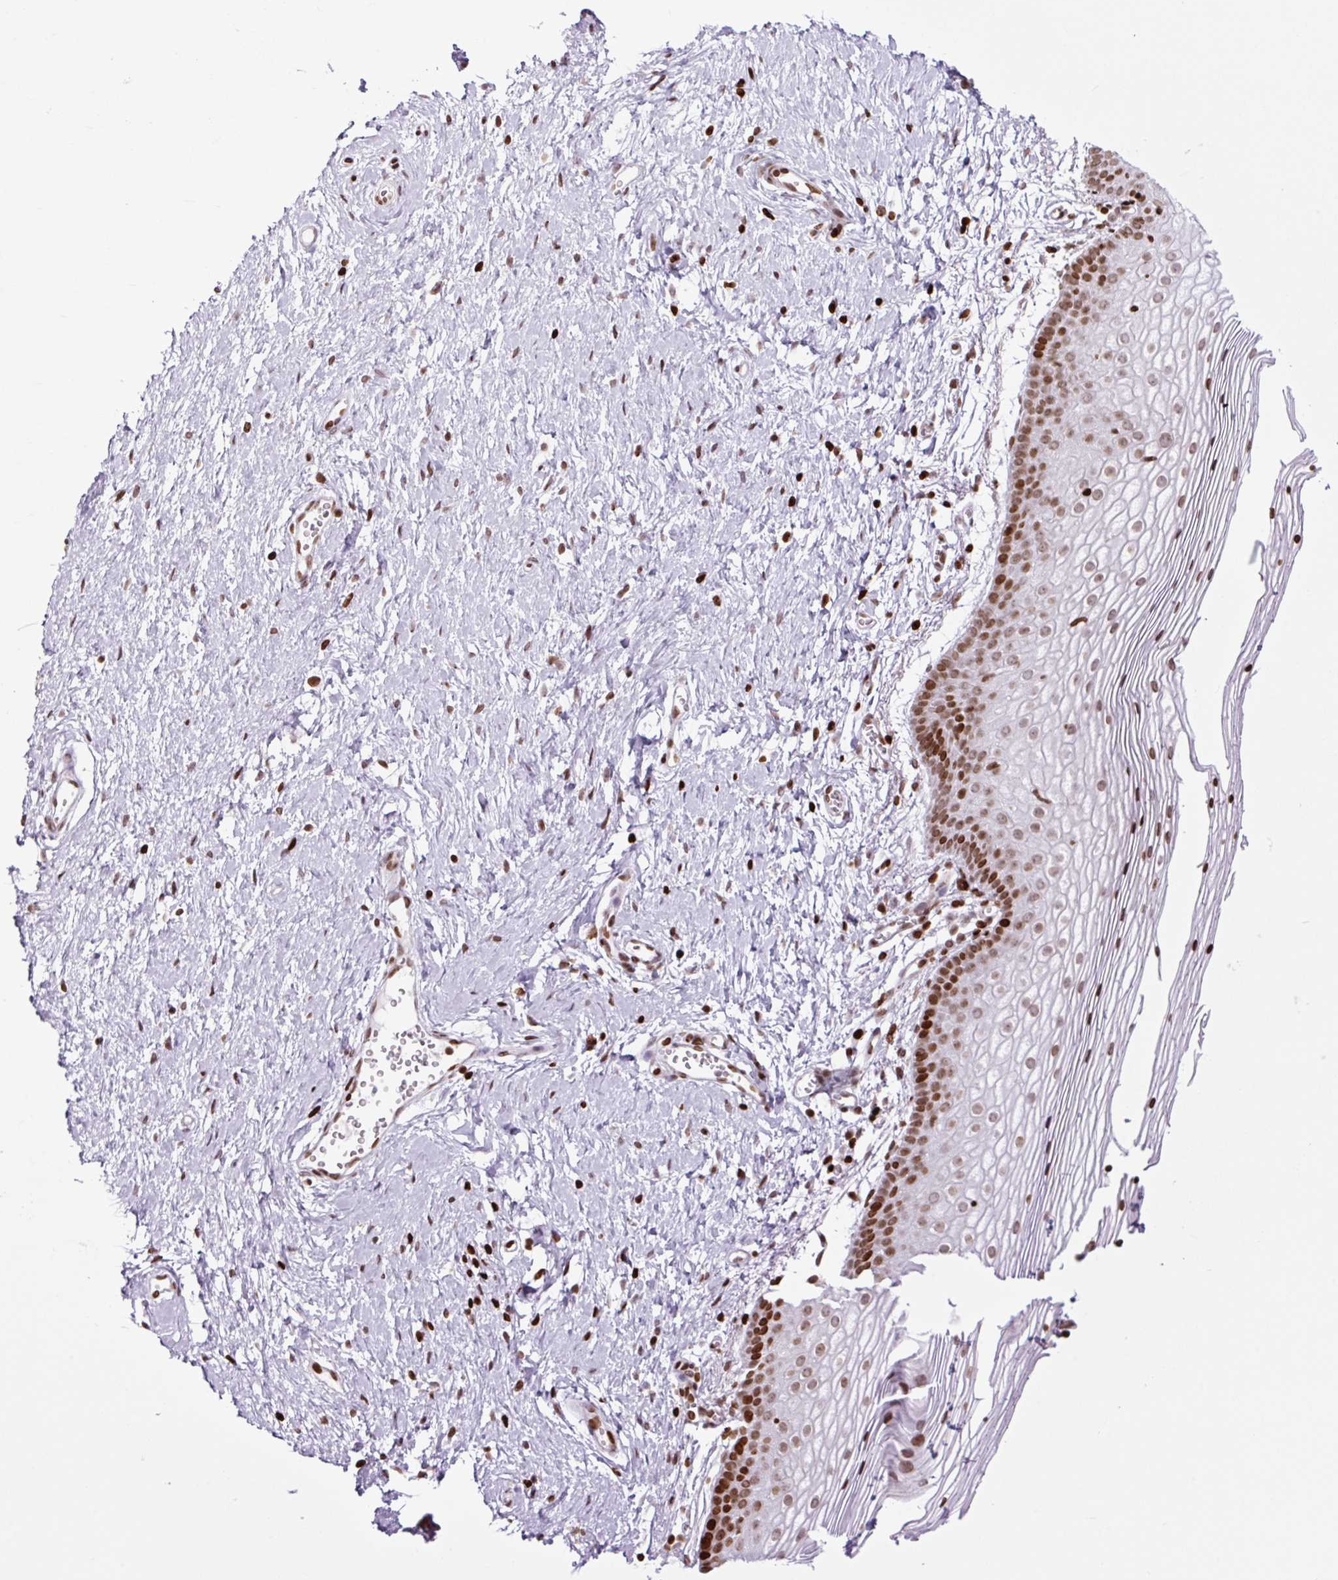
{"staining": {"intensity": "strong", "quantity": ">75%", "location": "nuclear"}, "tissue": "vagina", "cell_type": "Squamous epithelial cells", "image_type": "normal", "snomed": [{"axis": "morphology", "description": "Normal tissue, NOS"}, {"axis": "topography", "description": "Vagina"}], "caption": "Immunohistochemistry staining of unremarkable vagina, which displays high levels of strong nuclear positivity in about >75% of squamous epithelial cells indicating strong nuclear protein staining. The staining was performed using DAB (3,3'-diaminobenzidine) (brown) for protein detection and nuclei were counterstained in hematoxylin (blue).", "gene": "H1", "patient": {"sex": "female", "age": 56}}